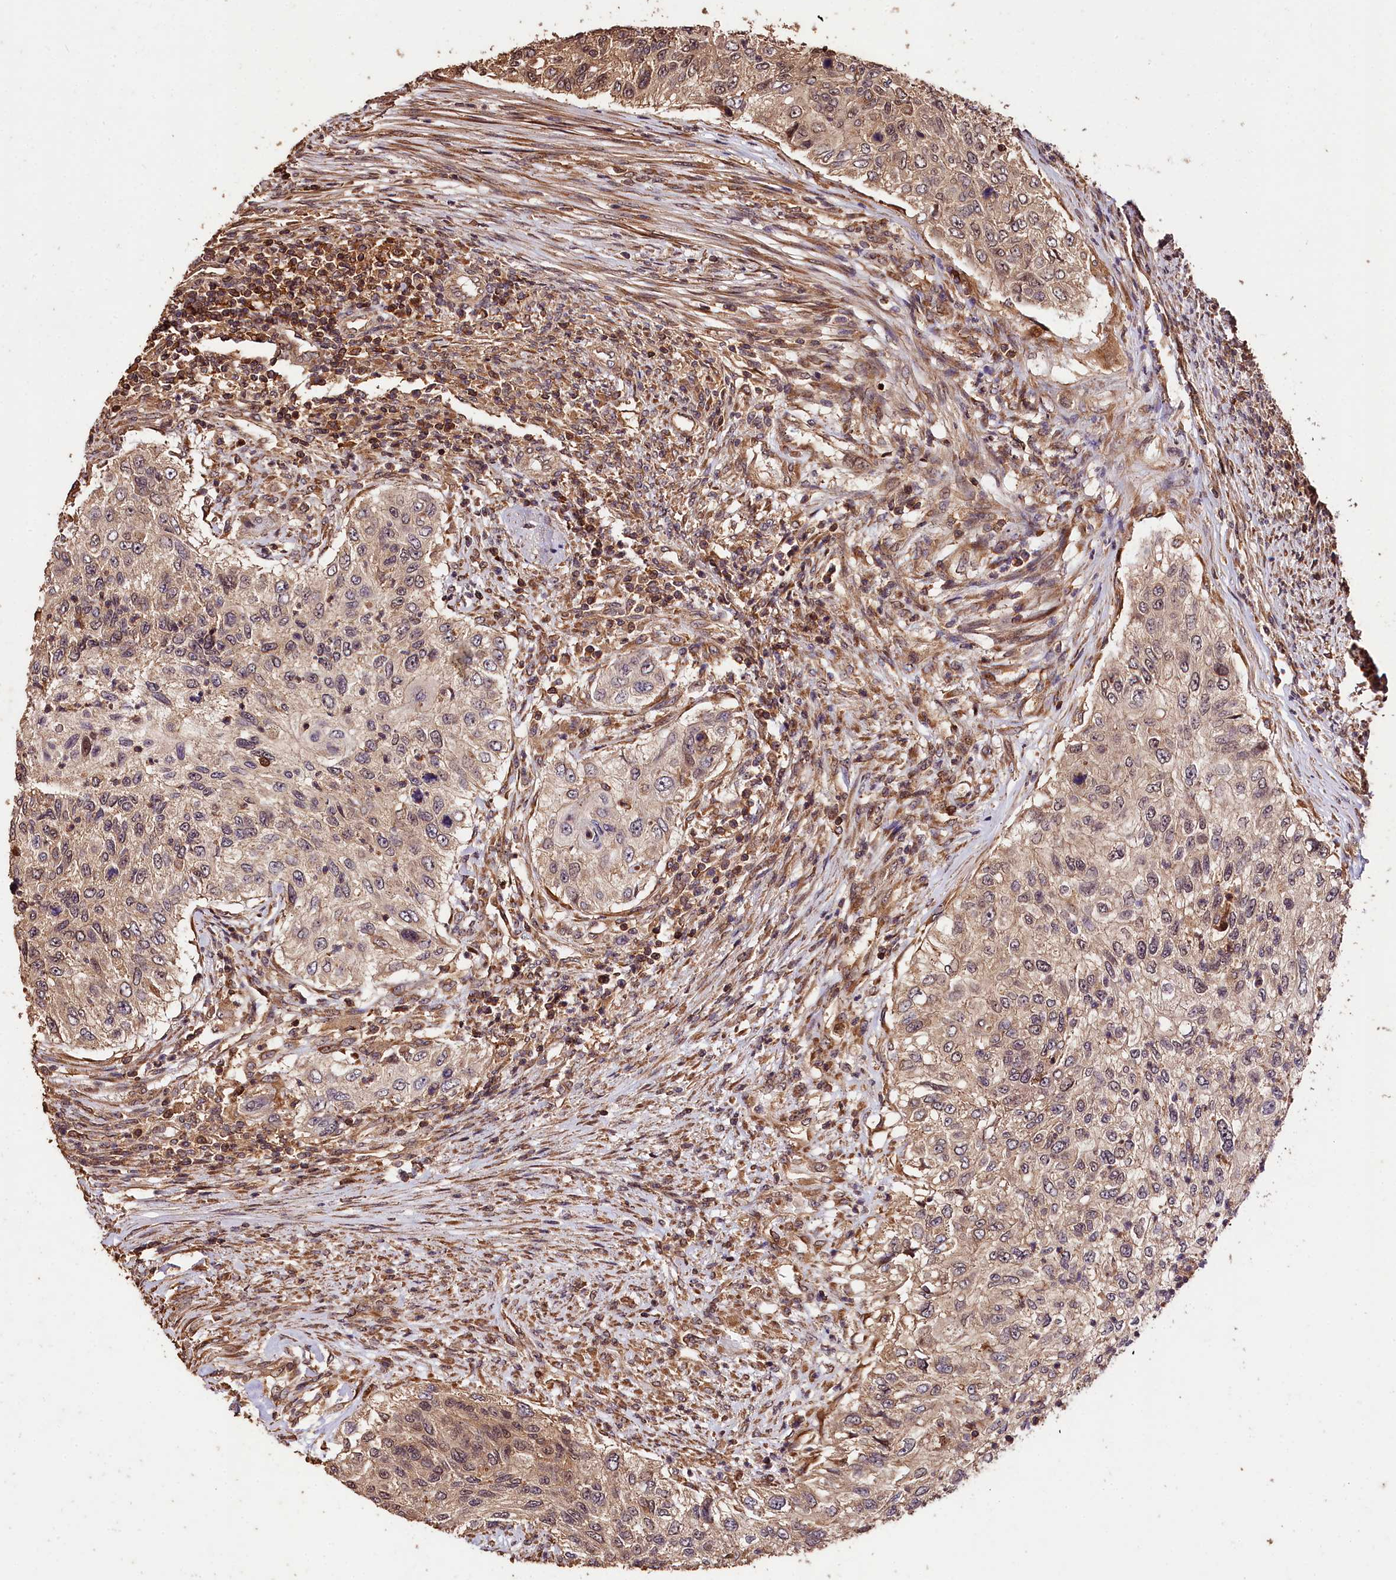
{"staining": {"intensity": "weak", "quantity": ">75%", "location": "cytoplasmic/membranous"}, "tissue": "urothelial cancer", "cell_type": "Tumor cells", "image_type": "cancer", "snomed": [{"axis": "morphology", "description": "Urothelial carcinoma, High grade"}, {"axis": "topography", "description": "Urinary bladder"}], "caption": "Immunohistochemistry (IHC) histopathology image of neoplastic tissue: urothelial cancer stained using immunohistochemistry shows low levels of weak protein expression localized specifically in the cytoplasmic/membranous of tumor cells, appearing as a cytoplasmic/membranous brown color.", "gene": "KPTN", "patient": {"sex": "female", "age": 60}}